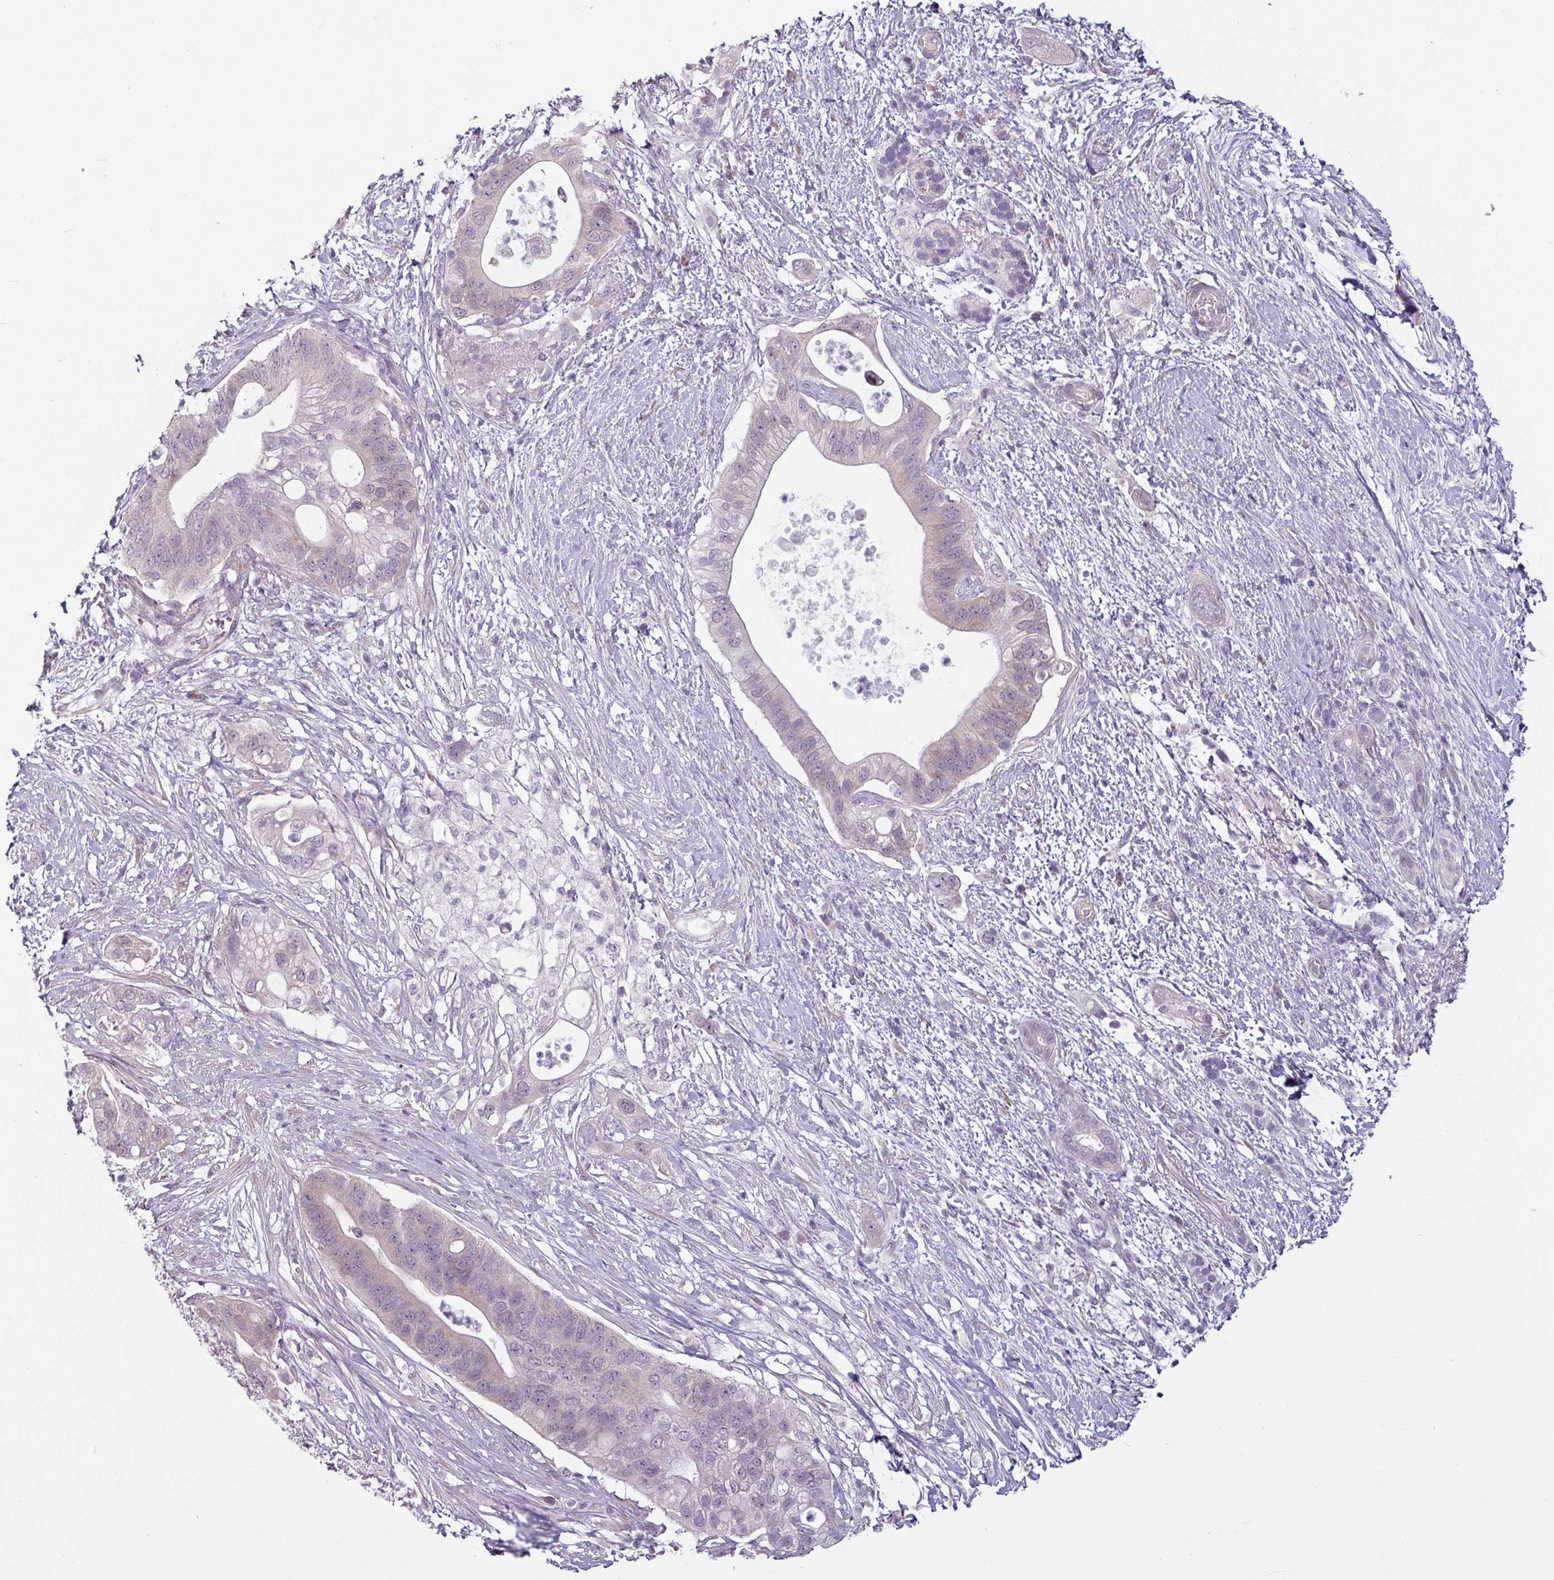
{"staining": {"intensity": "negative", "quantity": "none", "location": "none"}, "tissue": "pancreatic cancer", "cell_type": "Tumor cells", "image_type": "cancer", "snomed": [{"axis": "morphology", "description": "Adenocarcinoma, NOS"}, {"axis": "topography", "description": "Pancreas"}], "caption": "The image exhibits no staining of tumor cells in pancreatic cancer (adenocarcinoma).", "gene": "OR52D1", "patient": {"sex": "female", "age": 72}}